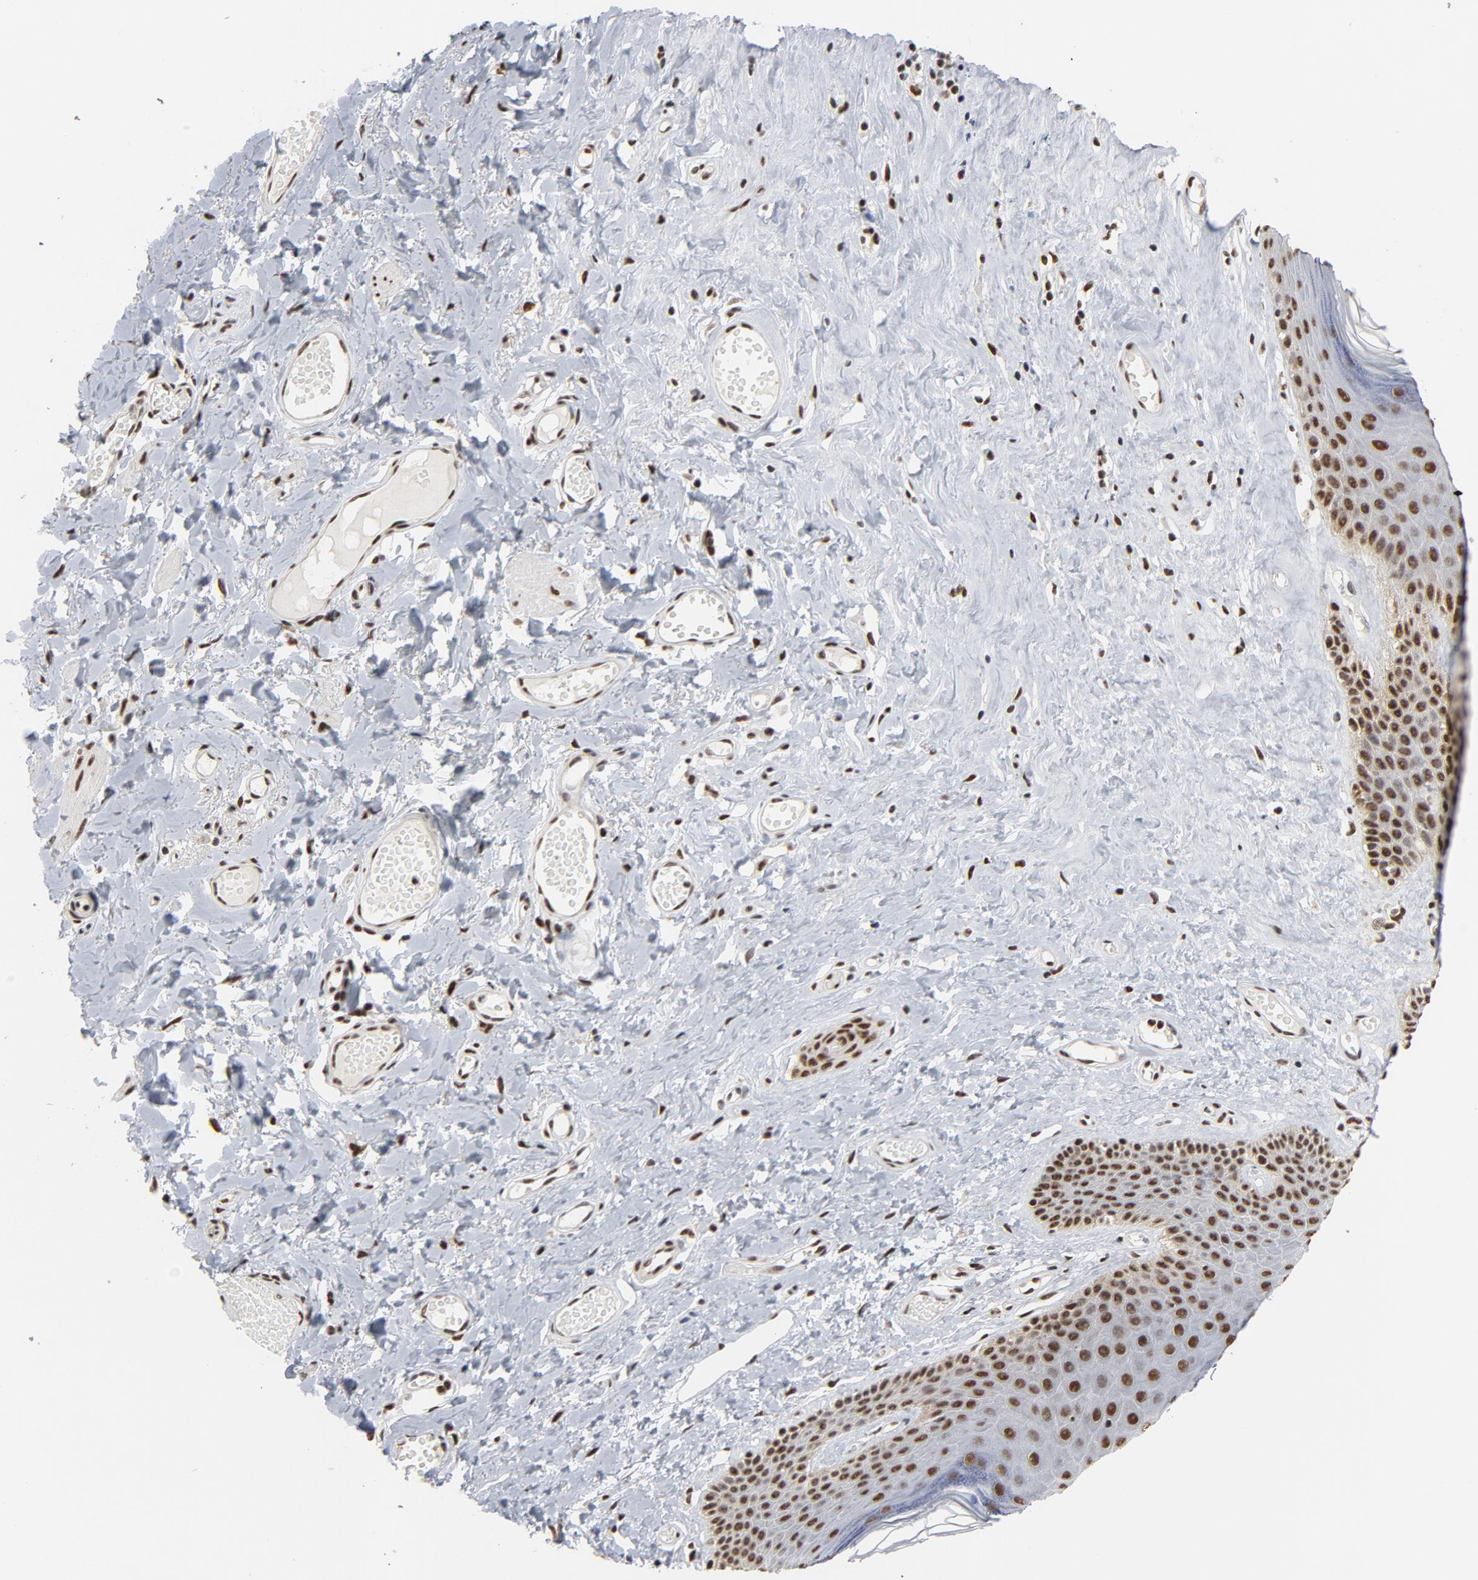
{"staining": {"intensity": "moderate", "quantity": ">75%", "location": "nuclear"}, "tissue": "skin", "cell_type": "Epidermal cells", "image_type": "normal", "snomed": [{"axis": "morphology", "description": "Normal tissue, NOS"}, {"axis": "morphology", "description": "Inflammation, NOS"}, {"axis": "topography", "description": "Vulva"}], "caption": "Skin stained for a protein reveals moderate nuclear positivity in epidermal cells. The staining is performed using DAB brown chromogen to label protein expression. The nuclei are counter-stained blue using hematoxylin.", "gene": "MRE11", "patient": {"sex": "female", "age": 84}}